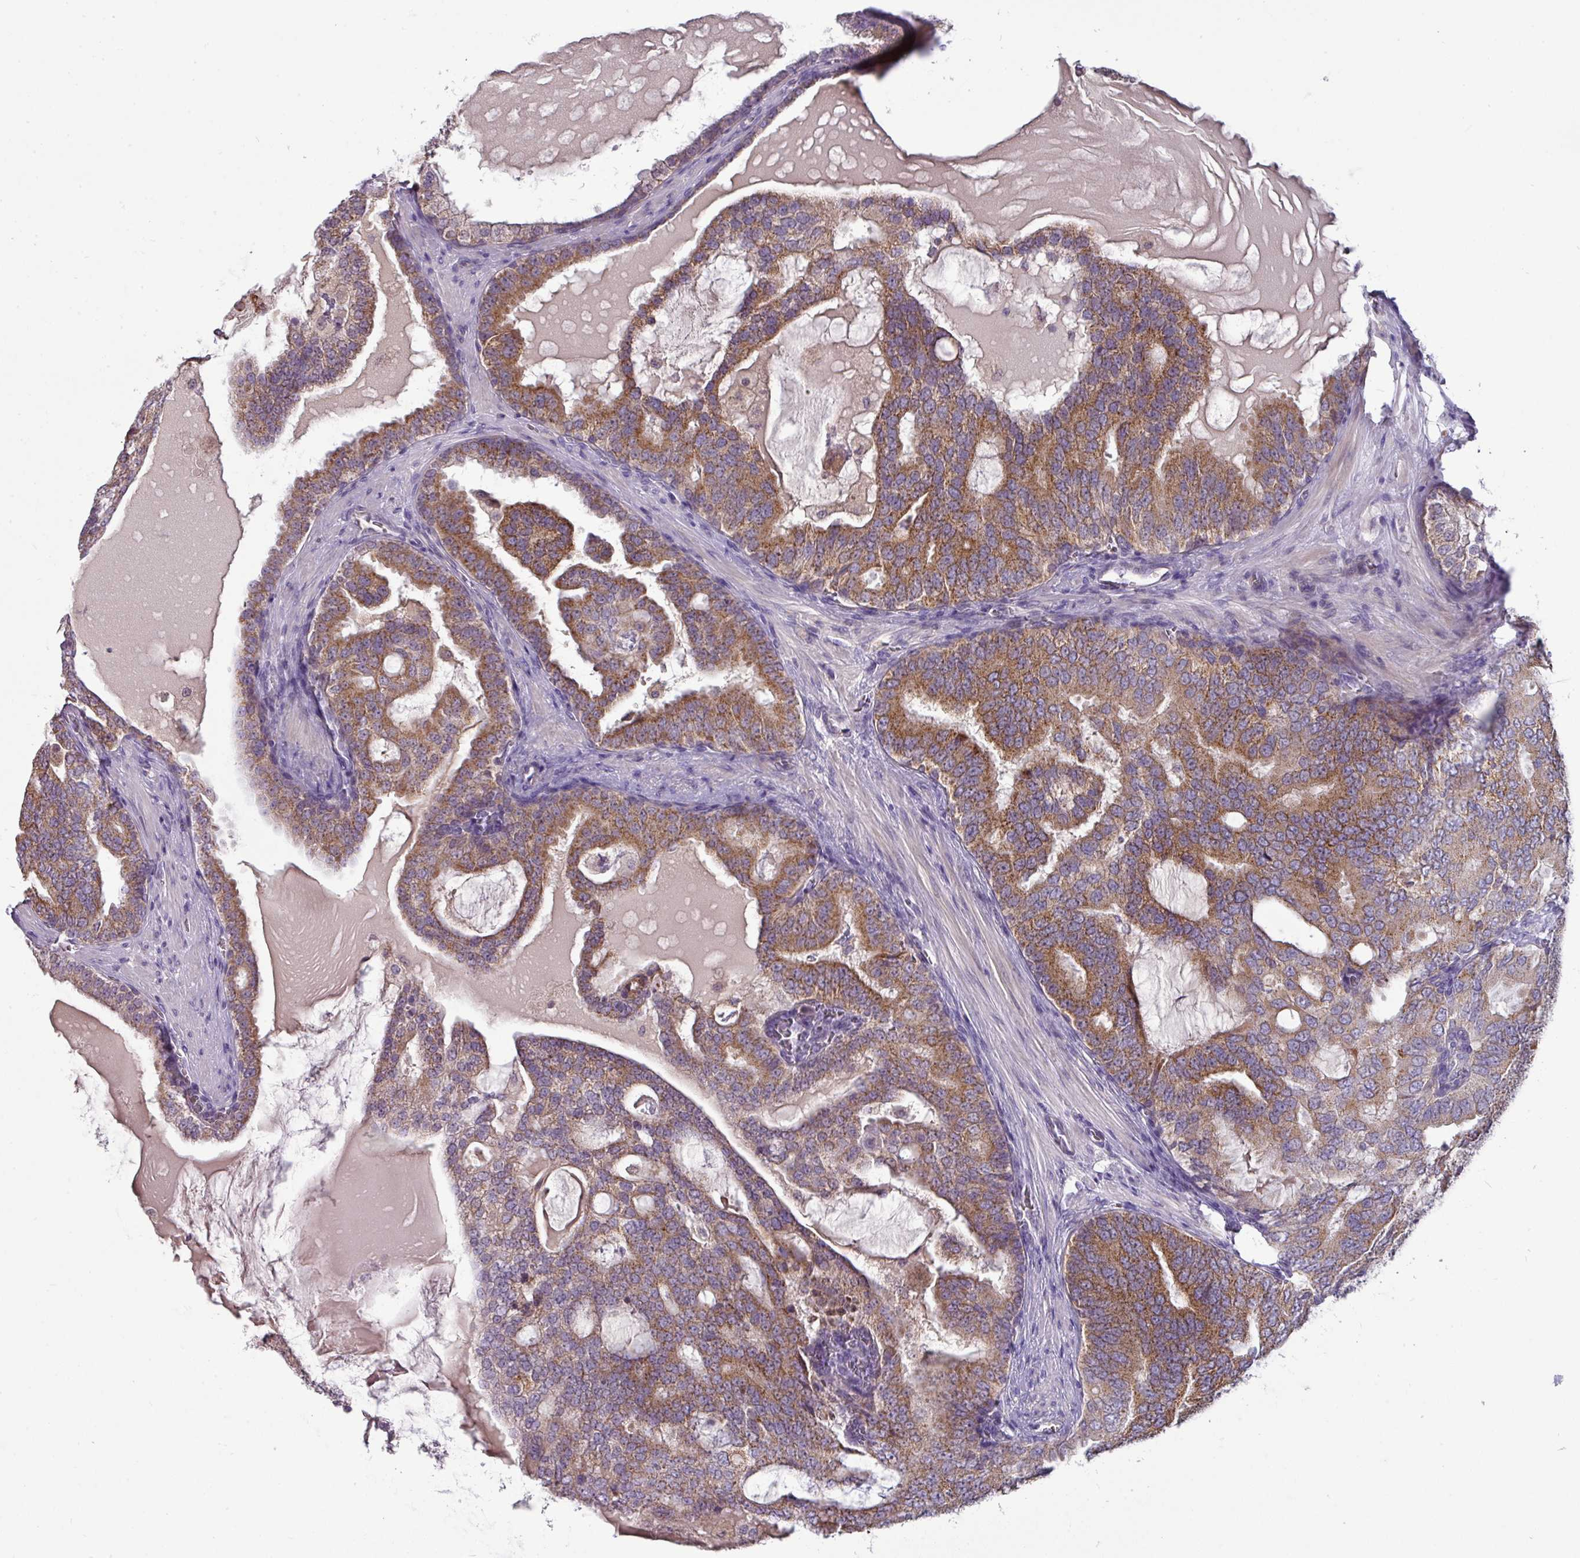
{"staining": {"intensity": "moderate", "quantity": ">75%", "location": "cytoplasmic/membranous"}, "tissue": "prostate cancer", "cell_type": "Tumor cells", "image_type": "cancer", "snomed": [{"axis": "morphology", "description": "Adenocarcinoma, High grade"}, {"axis": "topography", "description": "Prostate"}], "caption": "Prostate adenocarcinoma (high-grade) stained with immunohistochemistry (IHC) shows moderate cytoplasmic/membranous expression in about >75% of tumor cells.", "gene": "TRAPPC1", "patient": {"sex": "male", "age": 55}}